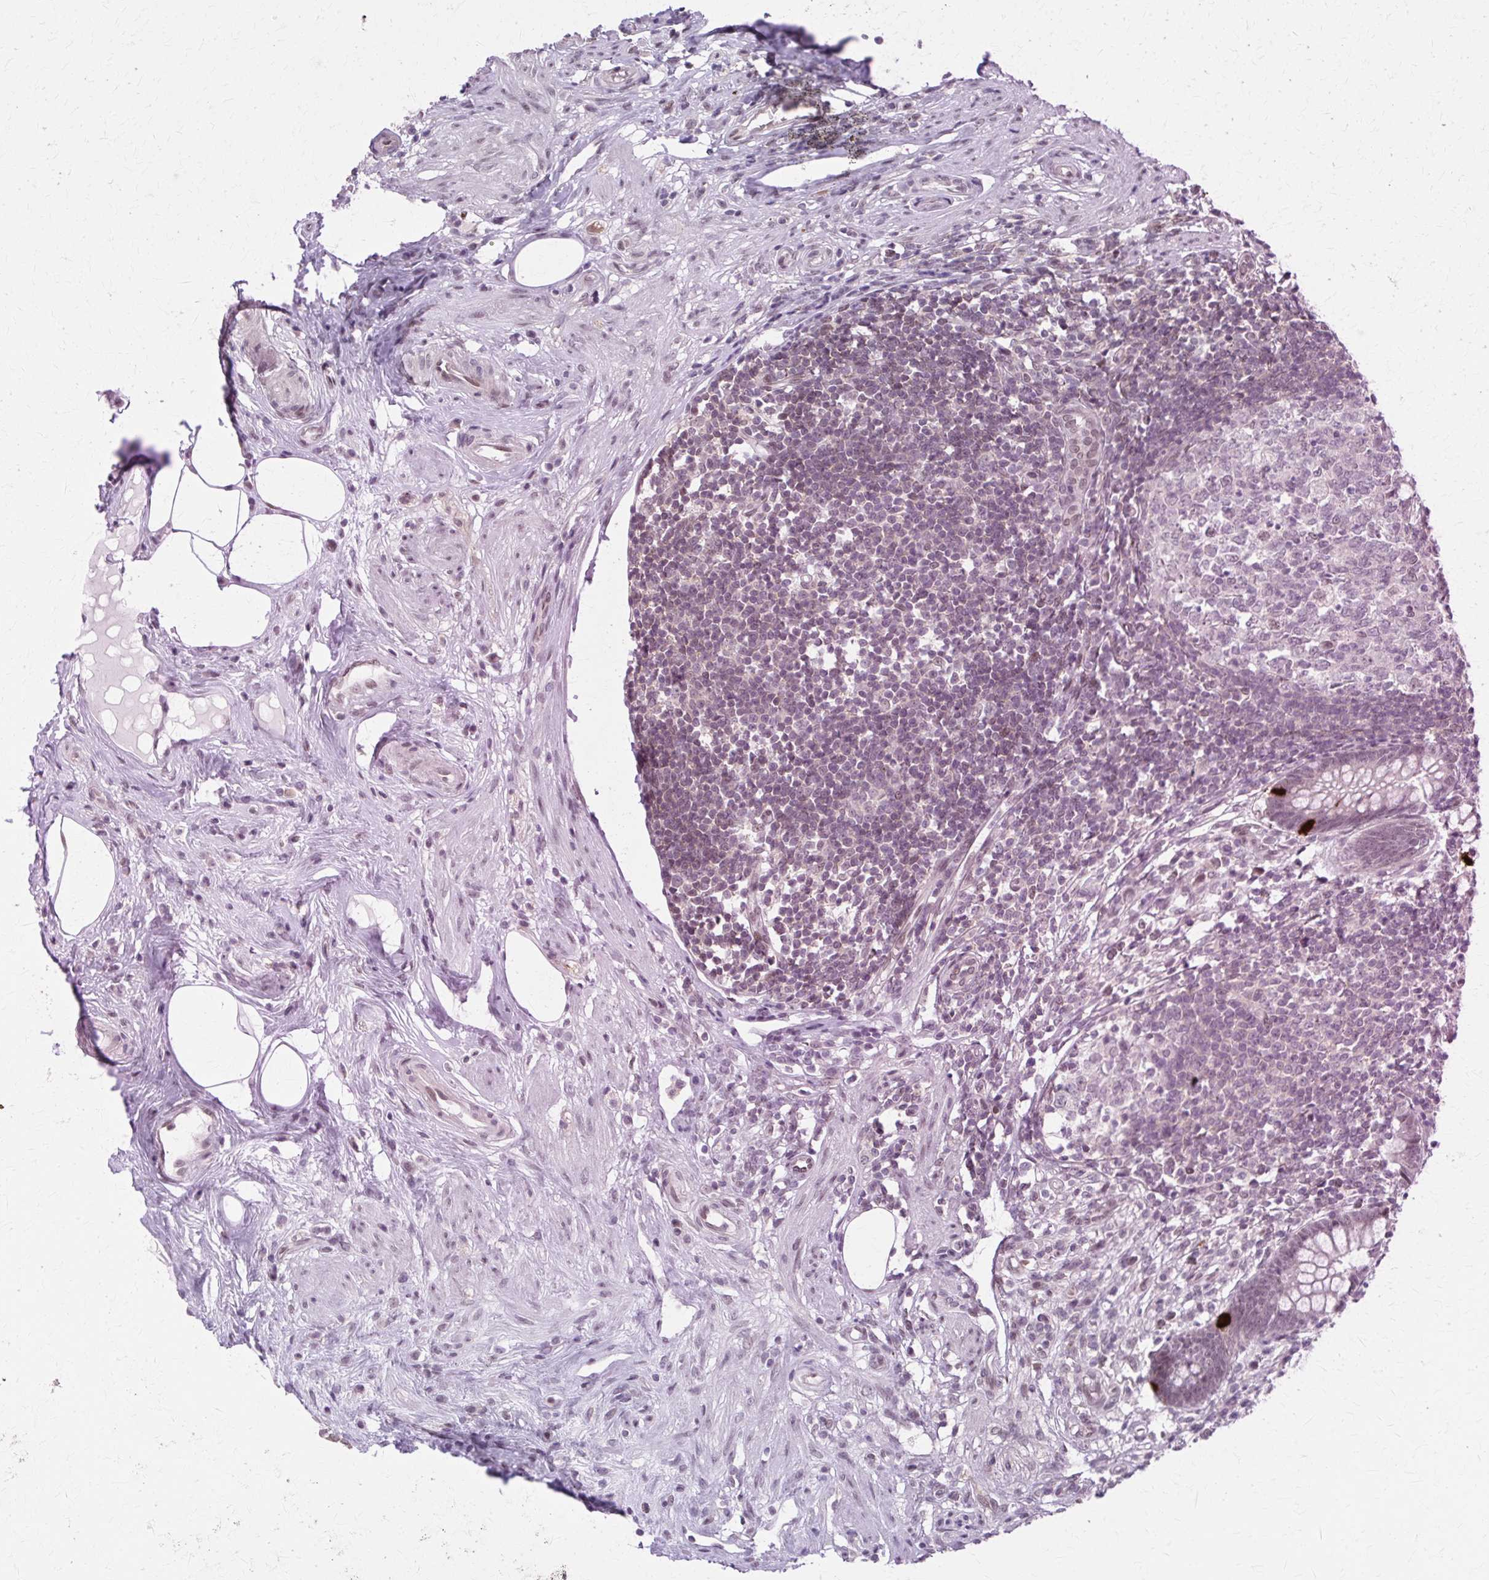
{"staining": {"intensity": "moderate", "quantity": "25%-75%", "location": "cytoplasmic/membranous,nuclear"}, "tissue": "appendix", "cell_type": "Glandular cells", "image_type": "normal", "snomed": [{"axis": "morphology", "description": "Normal tissue, NOS"}, {"axis": "topography", "description": "Appendix"}], "caption": "Appendix was stained to show a protein in brown. There is medium levels of moderate cytoplasmic/membranous,nuclear positivity in about 25%-75% of glandular cells. Immunohistochemistry stains the protein in brown and the nuclei are stained blue.", "gene": "SETBP1", "patient": {"sex": "female", "age": 56}}